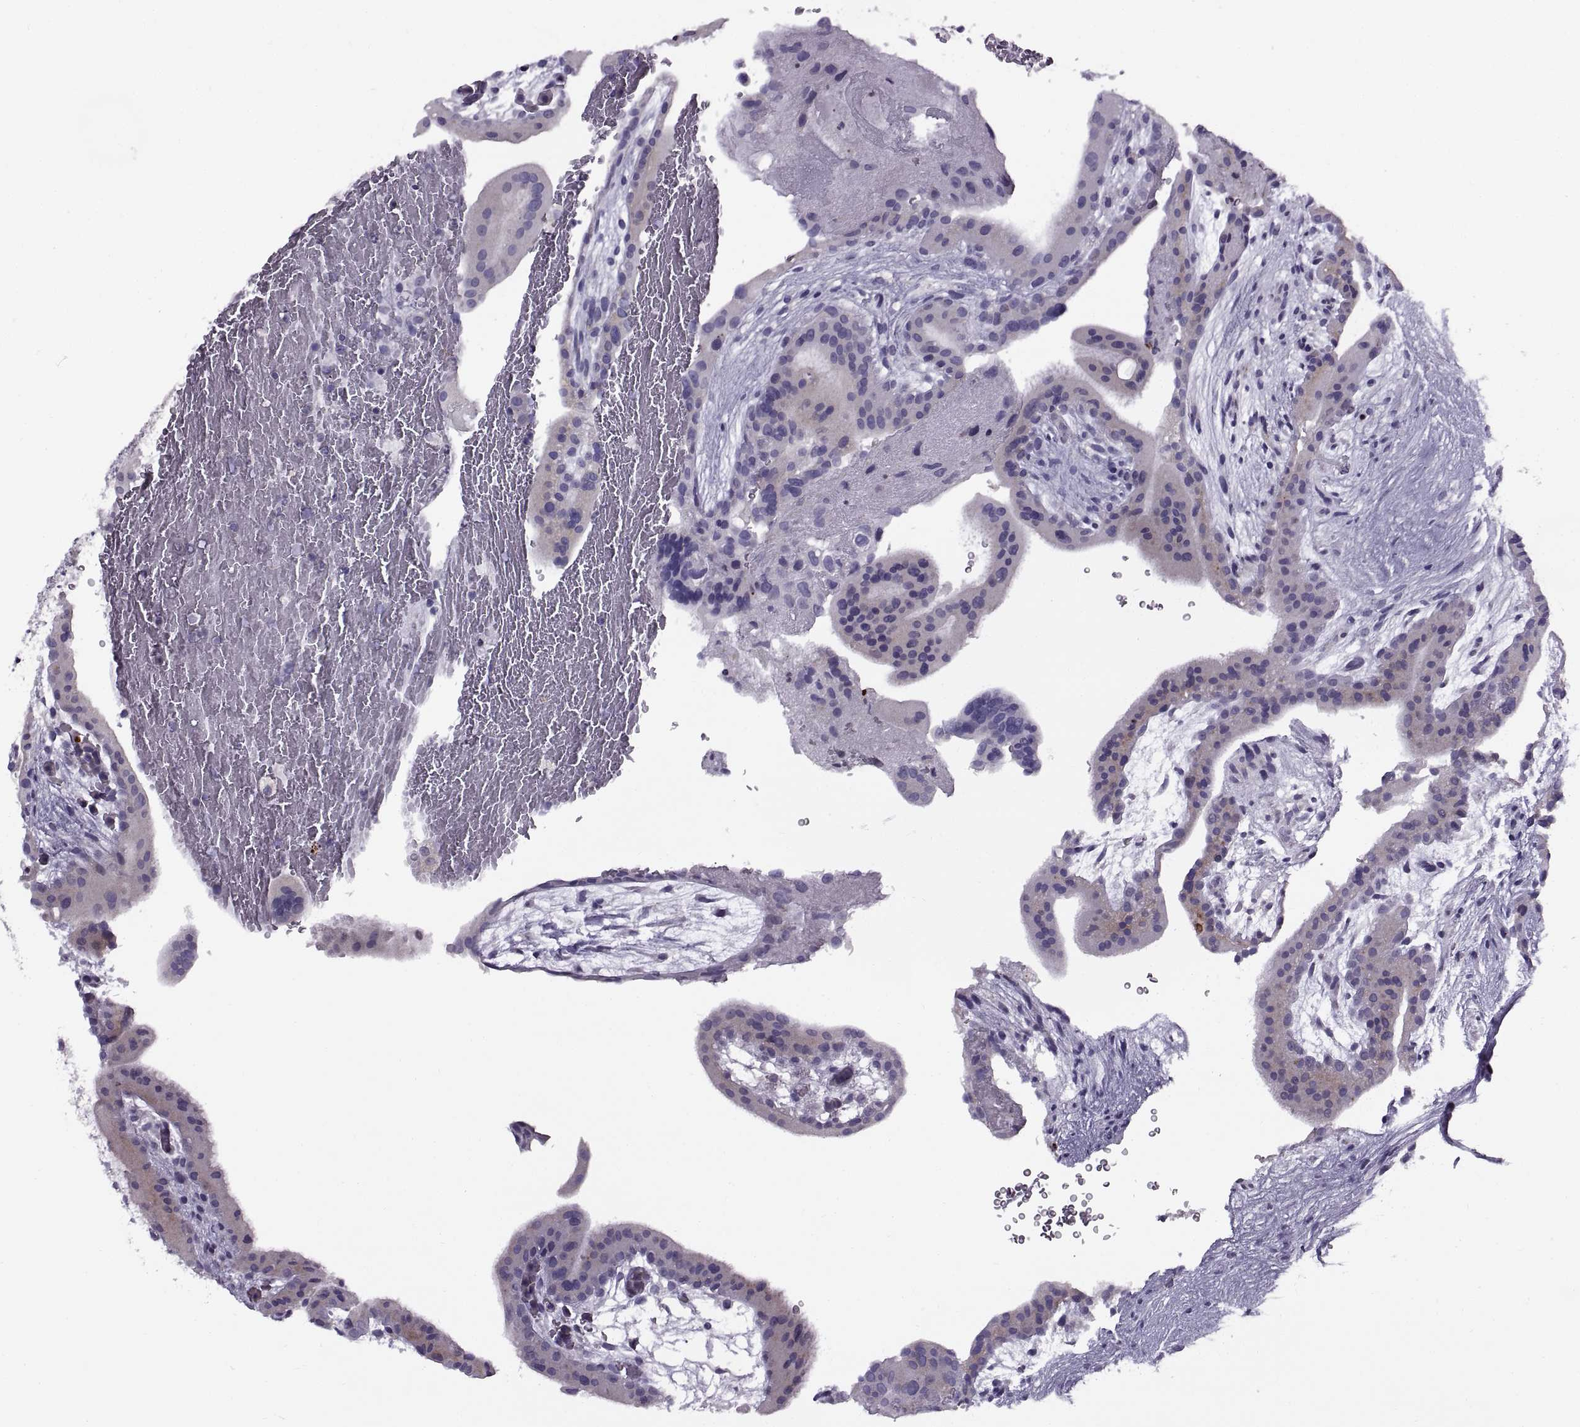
{"staining": {"intensity": "negative", "quantity": "none", "location": "none"}, "tissue": "placenta", "cell_type": "Decidual cells", "image_type": "normal", "snomed": [{"axis": "morphology", "description": "Normal tissue, NOS"}, {"axis": "topography", "description": "Placenta"}], "caption": "An IHC histopathology image of normal placenta is shown. There is no staining in decidual cells of placenta.", "gene": "CALCR", "patient": {"sex": "female", "age": 19}}